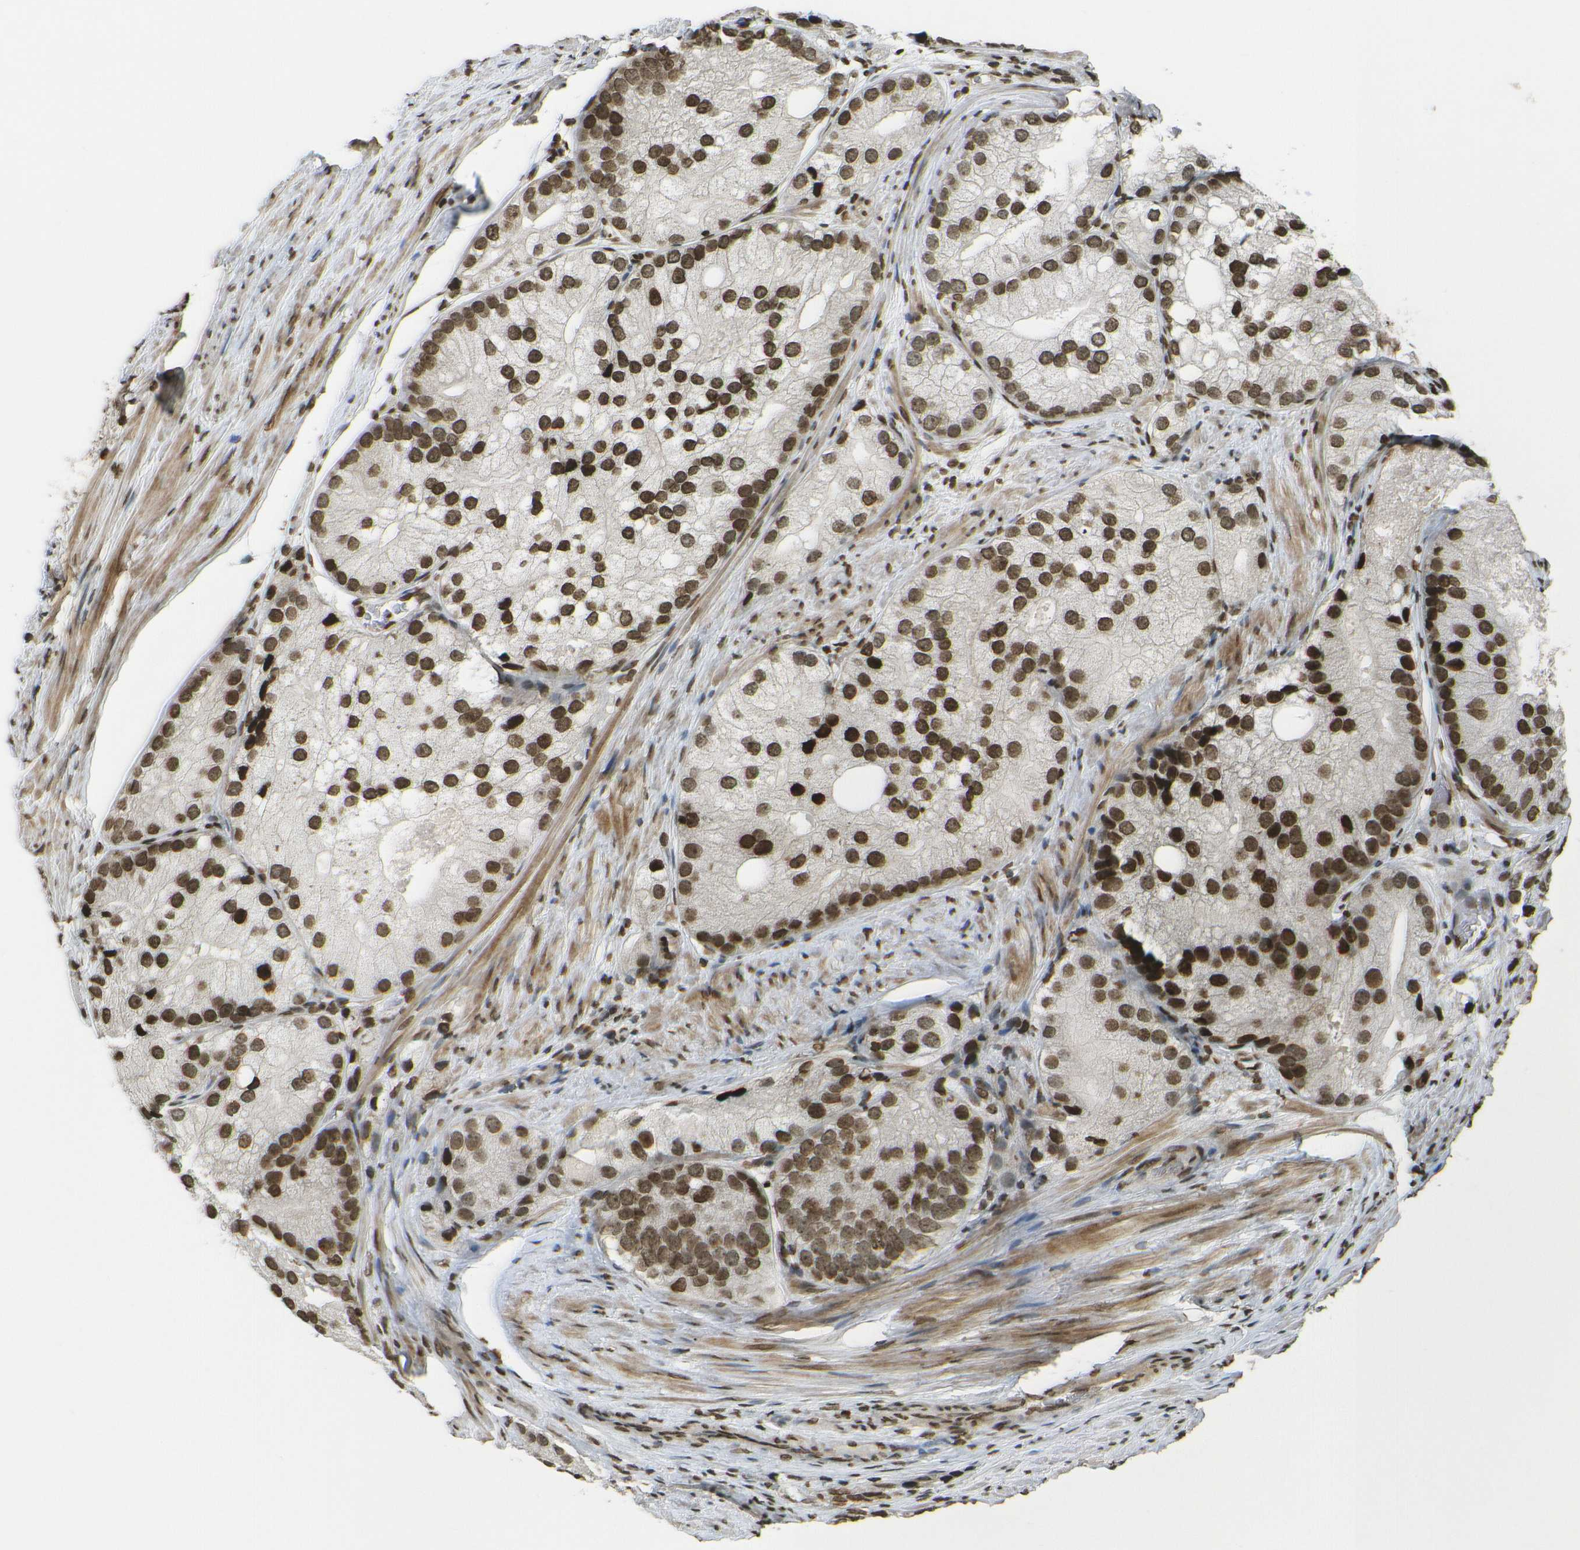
{"staining": {"intensity": "moderate", "quantity": ">75%", "location": "nuclear"}, "tissue": "prostate cancer", "cell_type": "Tumor cells", "image_type": "cancer", "snomed": [{"axis": "morphology", "description": "Adenocarcinoma, Low grade"}, {"axis": "topography", "description": "Prostate"}], "caption": "Approximately >75% of tumor cells in human prostate cancer exhibit moderate nuclear protein staining as visualized by brown immunohistochemical staining.", "gene": "H4C16", "patient": {"sex": "male", "age": 69}}